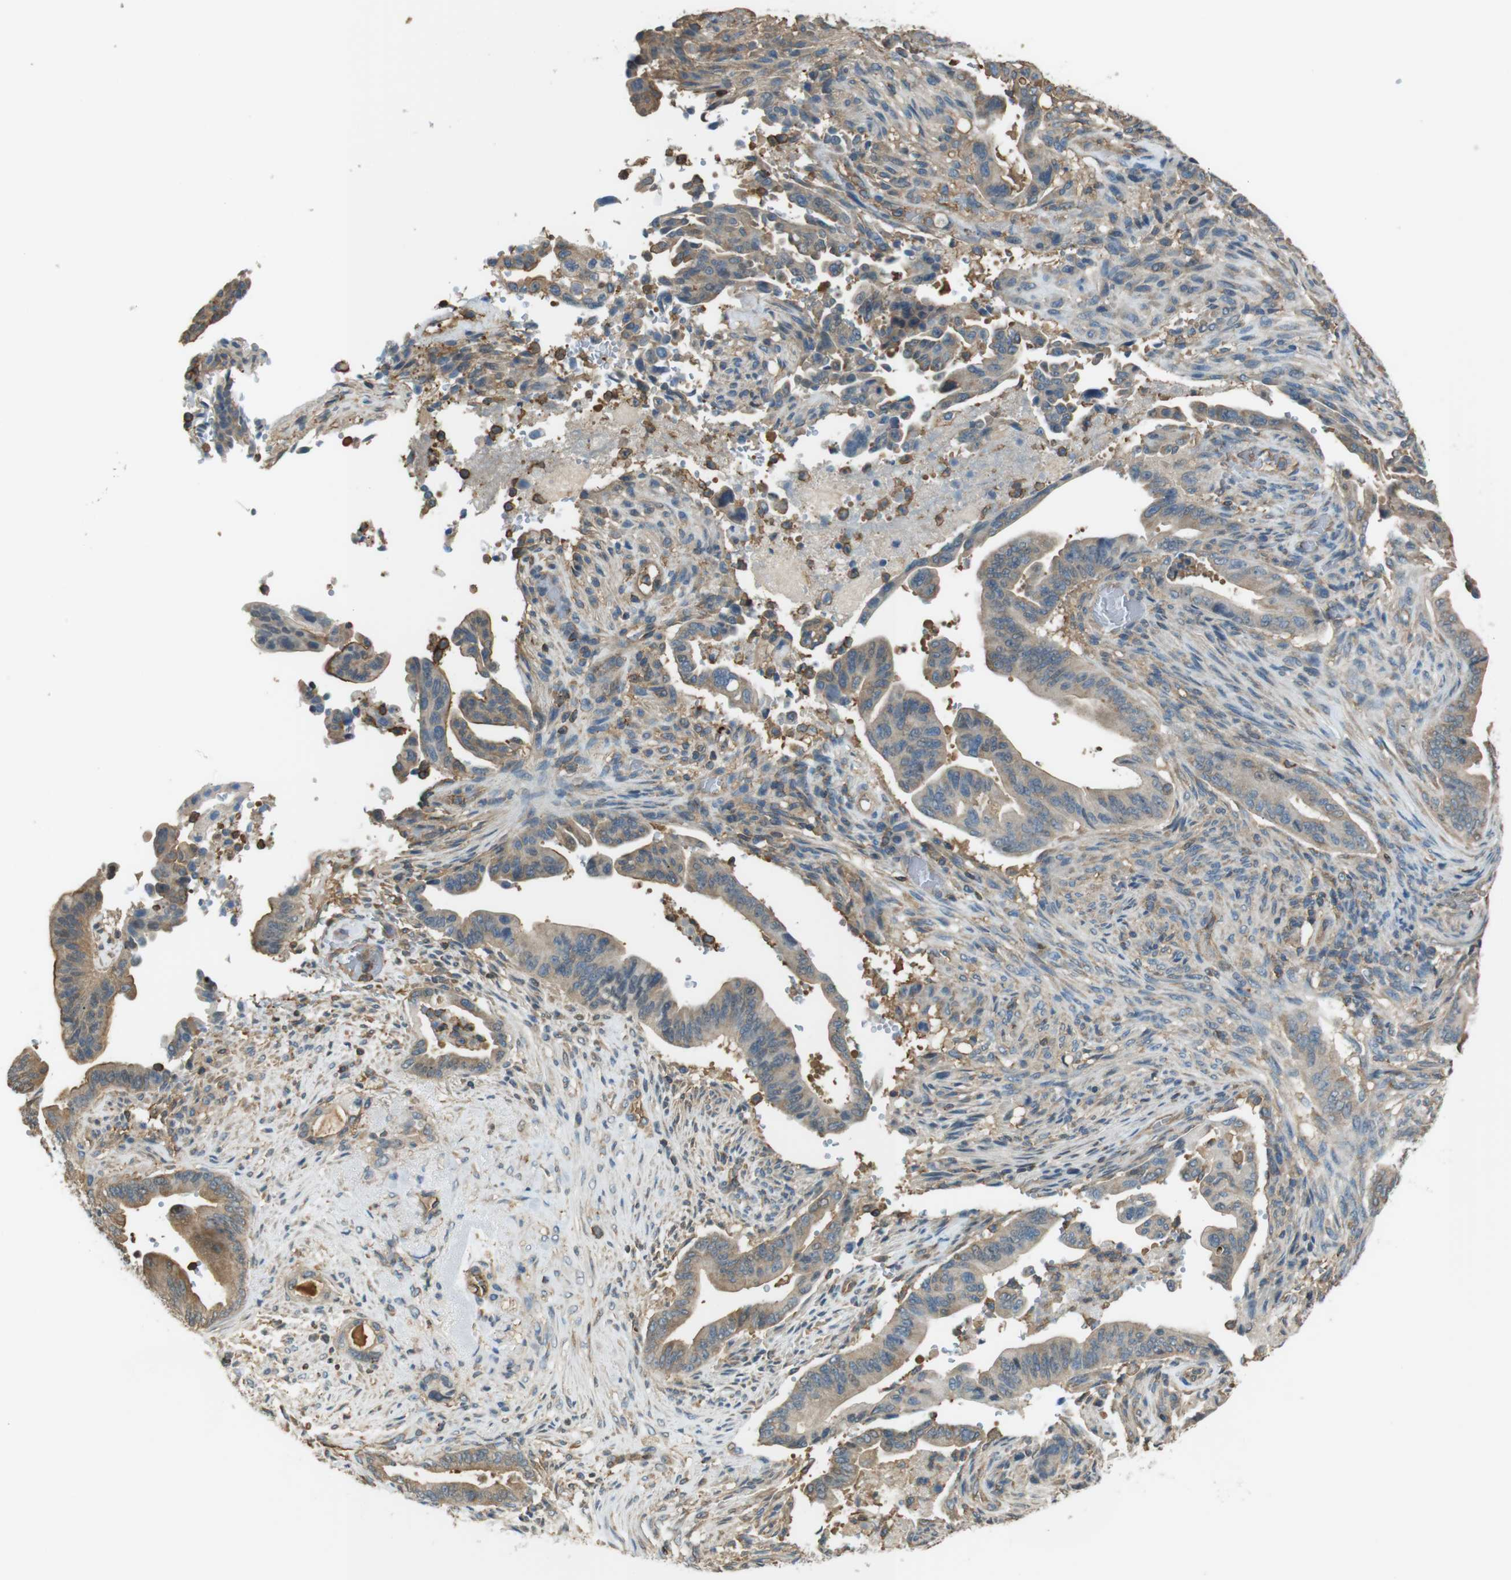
{"staining": {"intensity": "moderate", "quantity": "25%-75%", "location": "cytoplasmic/membranous"}, "tissue": "pancreatic cancer", "cell_type": "Tumor cells", "image_type": "cancer", "snomed": [{"axis": "morphology", "description": "Adenocarcinoma, NOS"}, {"axis": "topography", "description": "Pancreas"}], "caption": "High-magnification brightfield microscopy of pancreatic cancer stained with DAB (3,3'-diaminobenzidine) (brown) and counterstained with hematoxylin (blue). tumor cells exhibit moderate cytoplasmic/membranous expression is identified in approximately25%-75% of cells. (DAB (3,3'-diaminobenzidine) IHC with brightfield microscopy, high magnification).", "gene": "FCAR", "patient": {"sex": "male", "age": 70}}